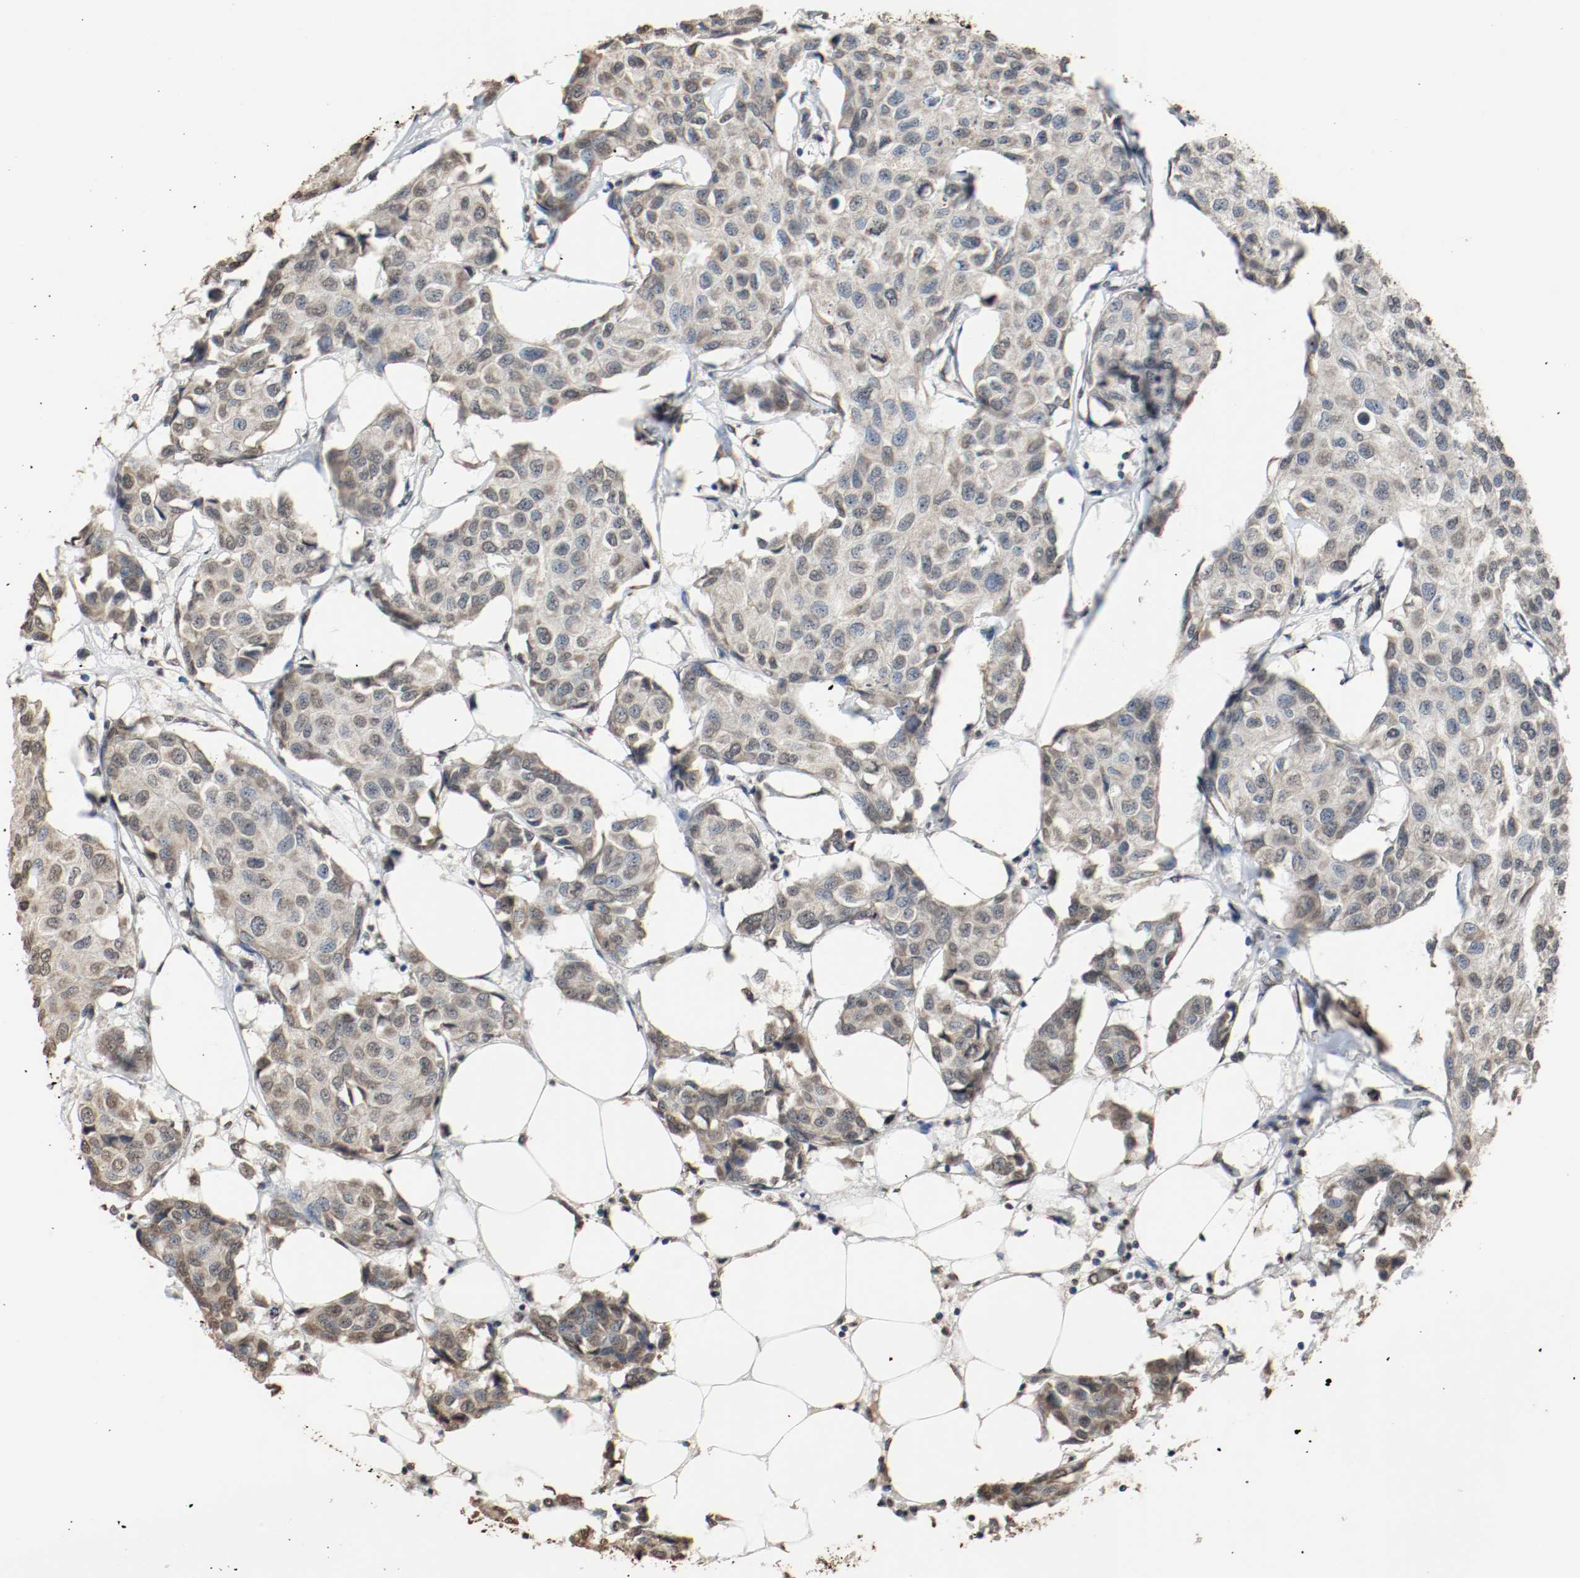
{"staining": {"intensity": "weak", "quantity": "25%-75%", "location": "cytoplasmic/membranous"}, "tissue": "breast cancer", "cell_type": "Tumor cells", "image_type": "cancer", "snomed": [{"axis": "morphology", "description": "Duct carcinoma"}, {"axis": "topography", "description": "Breast"}], "caption": "Brown immunohistochemical staining in breast infiltrating ductal carcinoma demonstrates weak cytoplasmic/membranous expression in about 25%-75% of tumor cells.", "gene": "RTN4", "patient": {"sex": "female", "age": 80}}